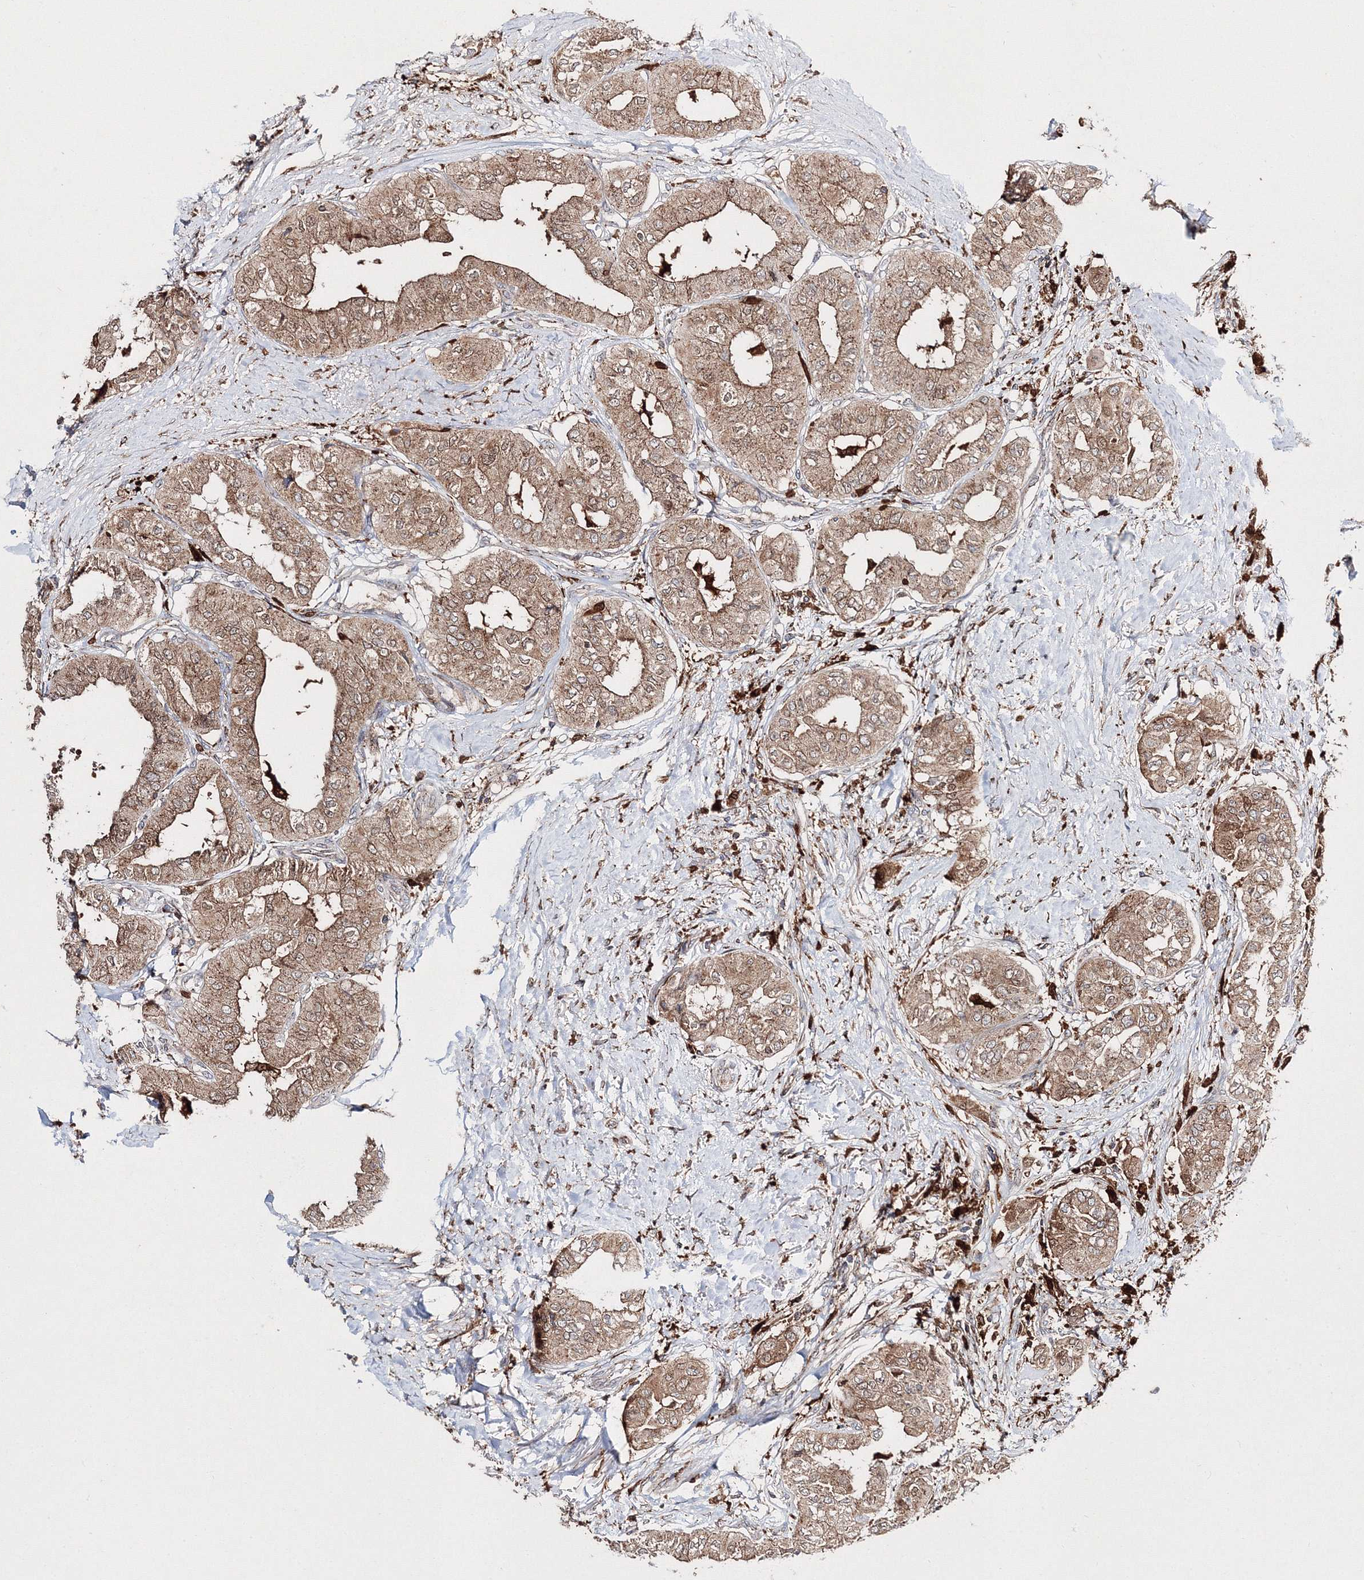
{"staining": {"intensity": "moderate", "quantity": ">75%", "location": "cytoplasmic/membranous"}, "tissue": "thyroid cancer", "cell_type": "Tumor cells", "image_type": "cancer", "snomed": [{"axis": "morphology", "description": "Papillary adenocarcinoma, NOS"}, {"axis": "topography", "description": "Thyroid gland"}], "caption": "IHC (DAB (3,3'-diaminobenzidine)) staining of thyroid cancer (papillary adenocarcinoma) demonstrates moderate cytoplasmic/membranous protein expression in about >75% of tumor cells.", "gene": "ARCN1", "patient": {"sex": "female", "age": 59}}